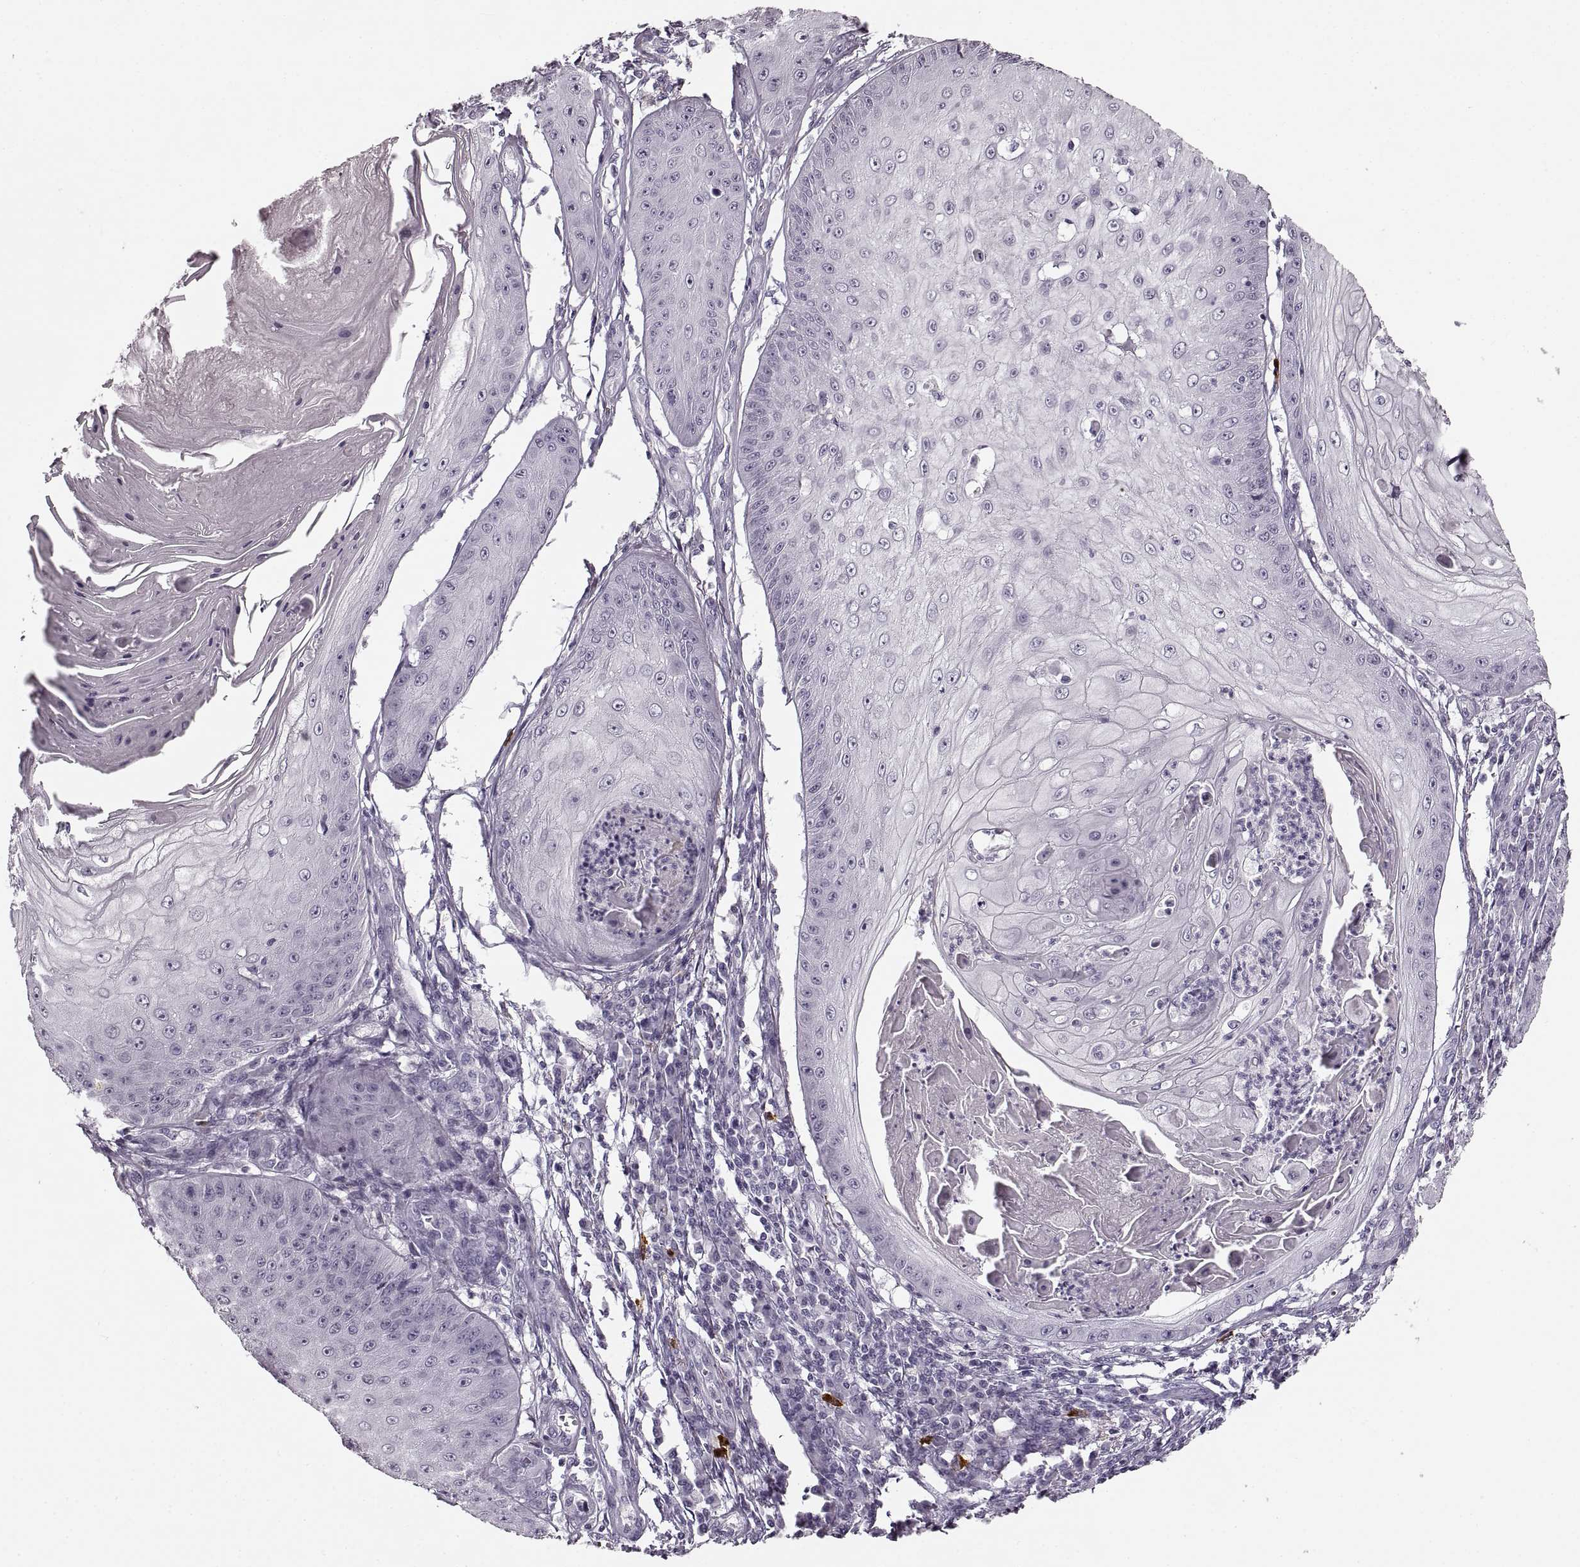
{"staining": {"intensity": "negative", "quantity": "none", "location": "none"}, "tissue": "skin cancer", "cell_type": "Tumor cells", "image_type": "cancer", "snomed": [{"axis": "morphology", "description": "Squamous cell carcinoma, NOS"}, {"axis": "topography", "description": "Skin"}], "caption": "Immunohistochemical staining of squamous cell carcinoma (skin) shows no significant positivity in tumor cells.", "gene": "CNTN1", "patient": {"sex": "male", "age": 70}}